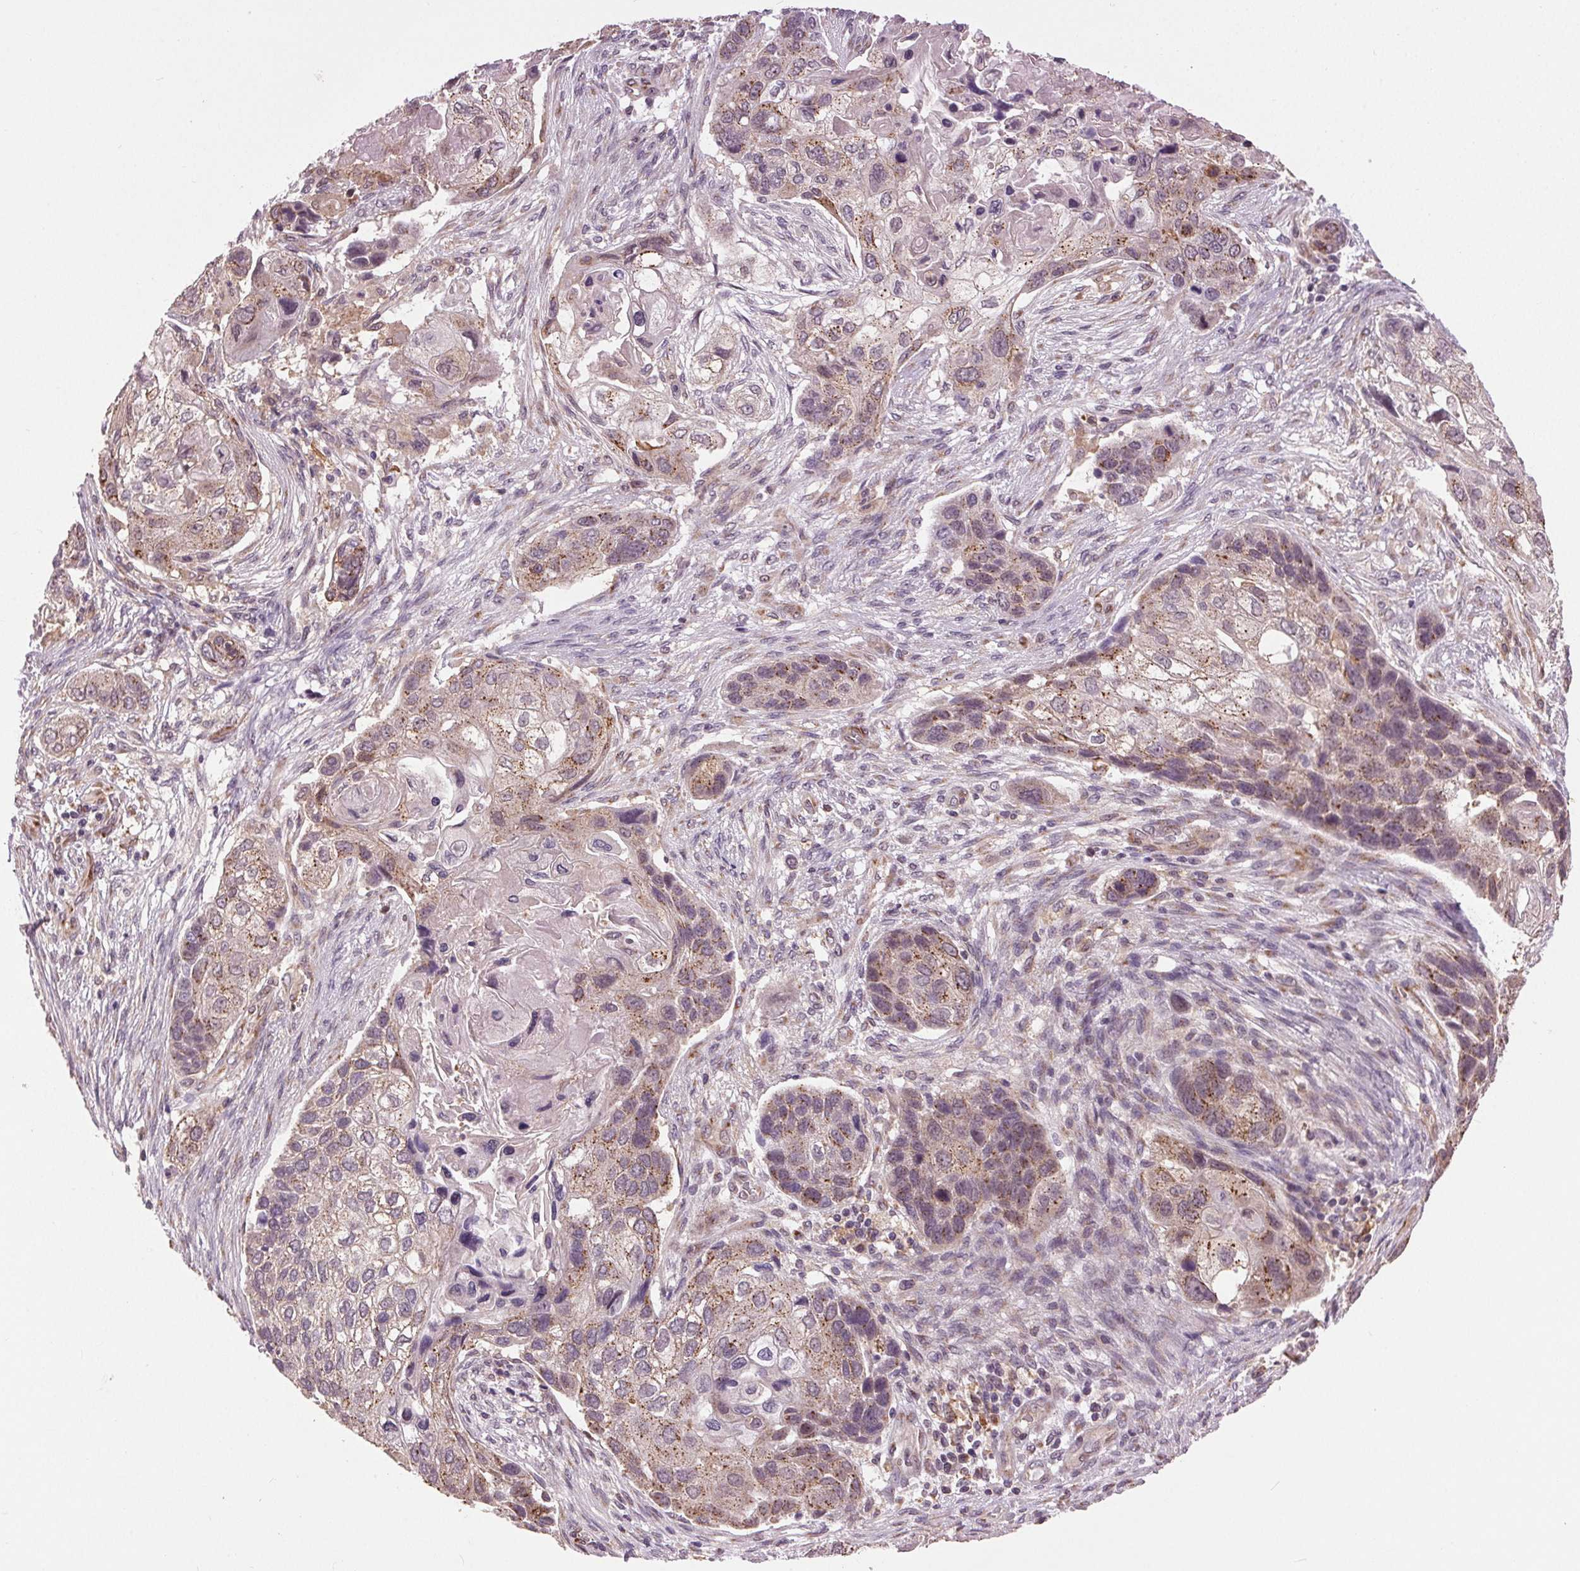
{"staining": {"intensity": "moderate", "quantity": "25%-75%", "location": "cytoplasmic/membranous"}, "tissue": "lung cancer", "cell_type": "Tumor cells", "image_type": "cancer", "snomed": [{"axis": "morphology", "description": "Squamous cell carcinoma, NOS"}, {"axis": "topography", "description": "Lung"}], "caption": "Human squamous cell carcinoma (lung) stained with a protein marker shows moderate staining in tumor cells.", "gene": "BSDC1", "patient": {"sex": "male", "age": 69}}